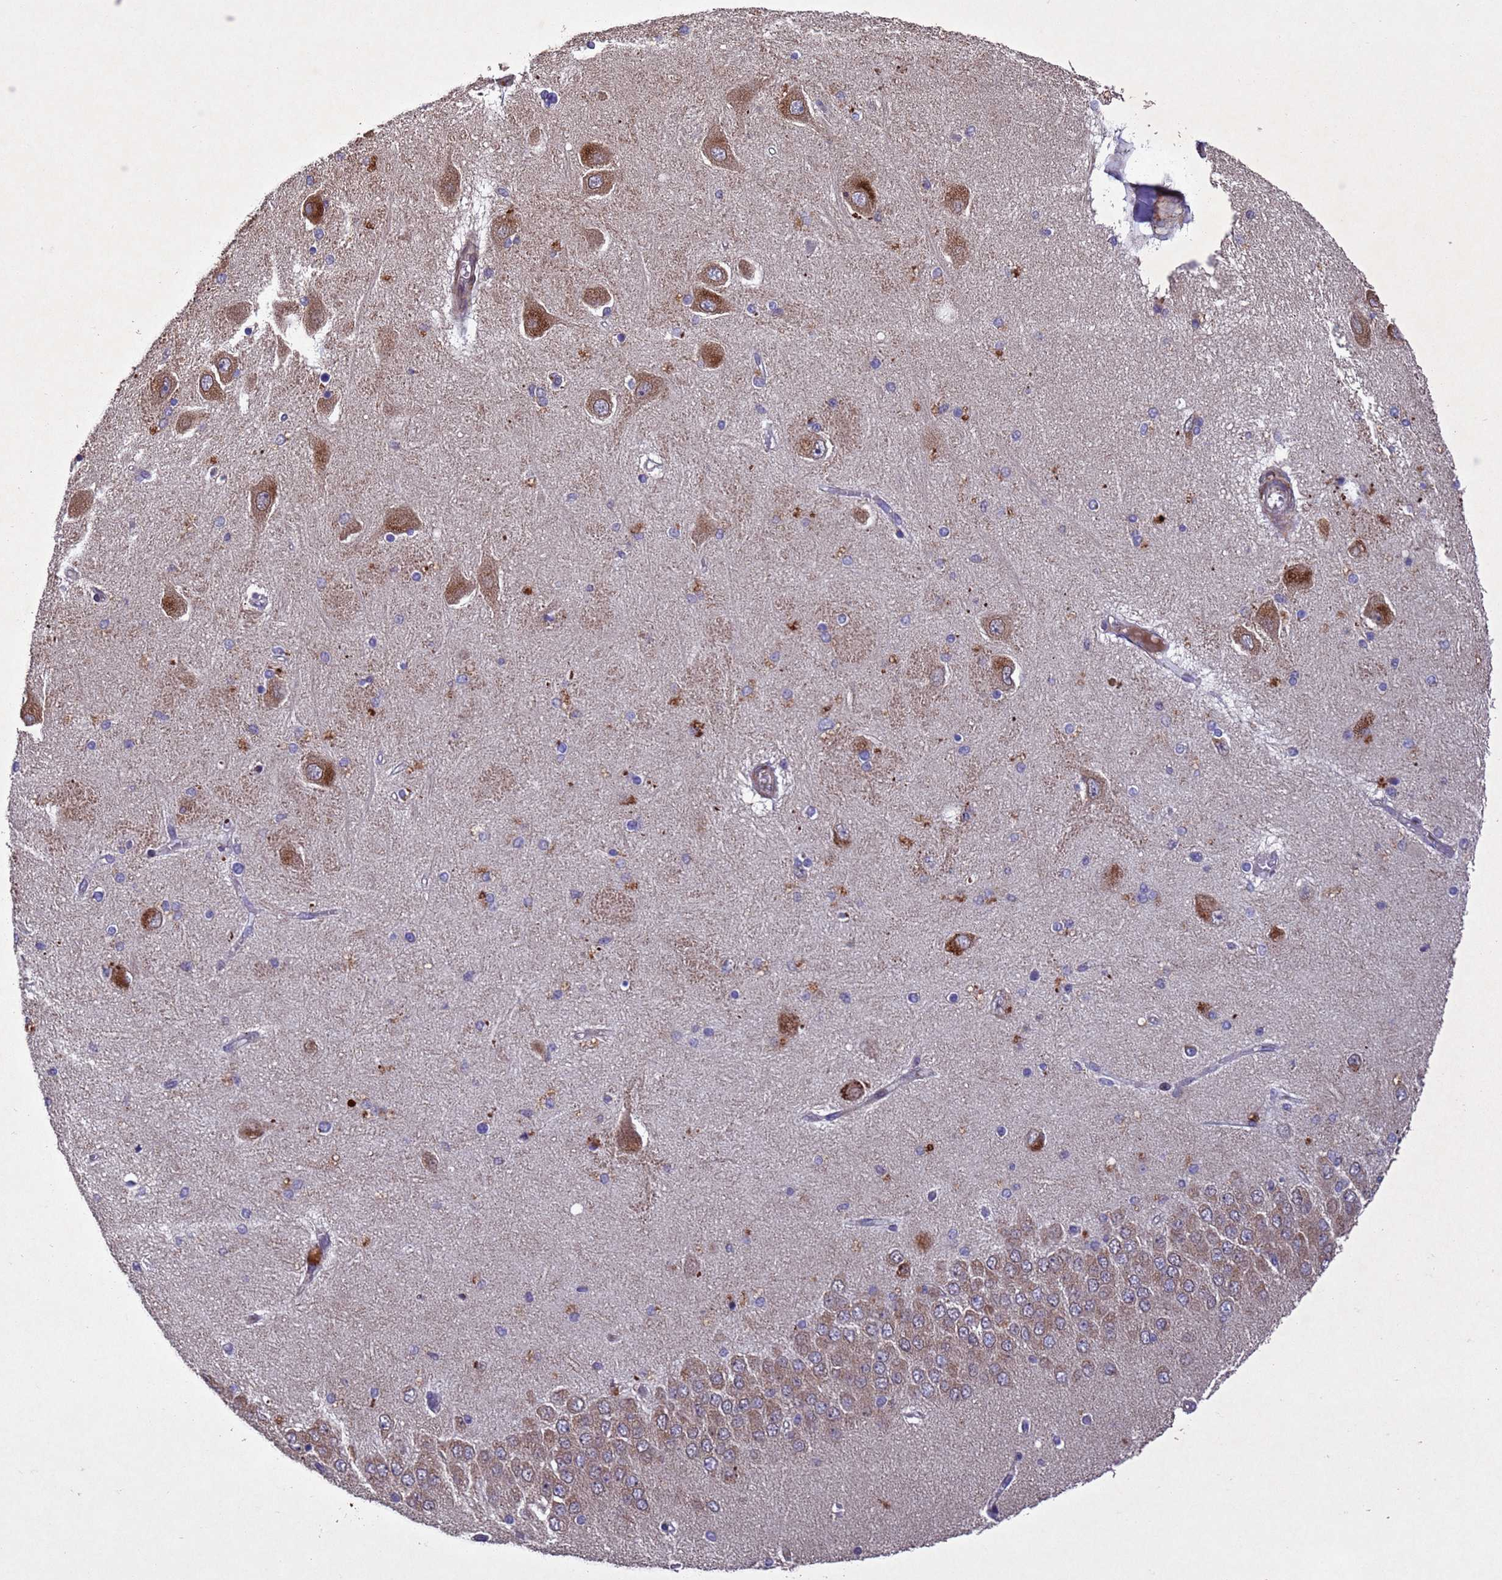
{"staining": {"intensity": "moderate", "quantity": "<25%", "location": "cytoplasmic/membranous,nuclear"}, "tissue": "hippocampus", "cell_type": "Glial cells", "image_type": "normal", "snomed": [{"axis": "morphology", "description": "Normal tissue, NOS"}, {"axis": "topography", "description": "Hippocampus"}], "caption": "High-power microscopy captured an IHC photomicrograph of unremarkable hippocampus, revealing moderate cytoplasmic/membranous,nuclear expression in approximately <25% of glial cells.", "gene": "TBK1", "patient": {"sex": "female", "age": 54}}